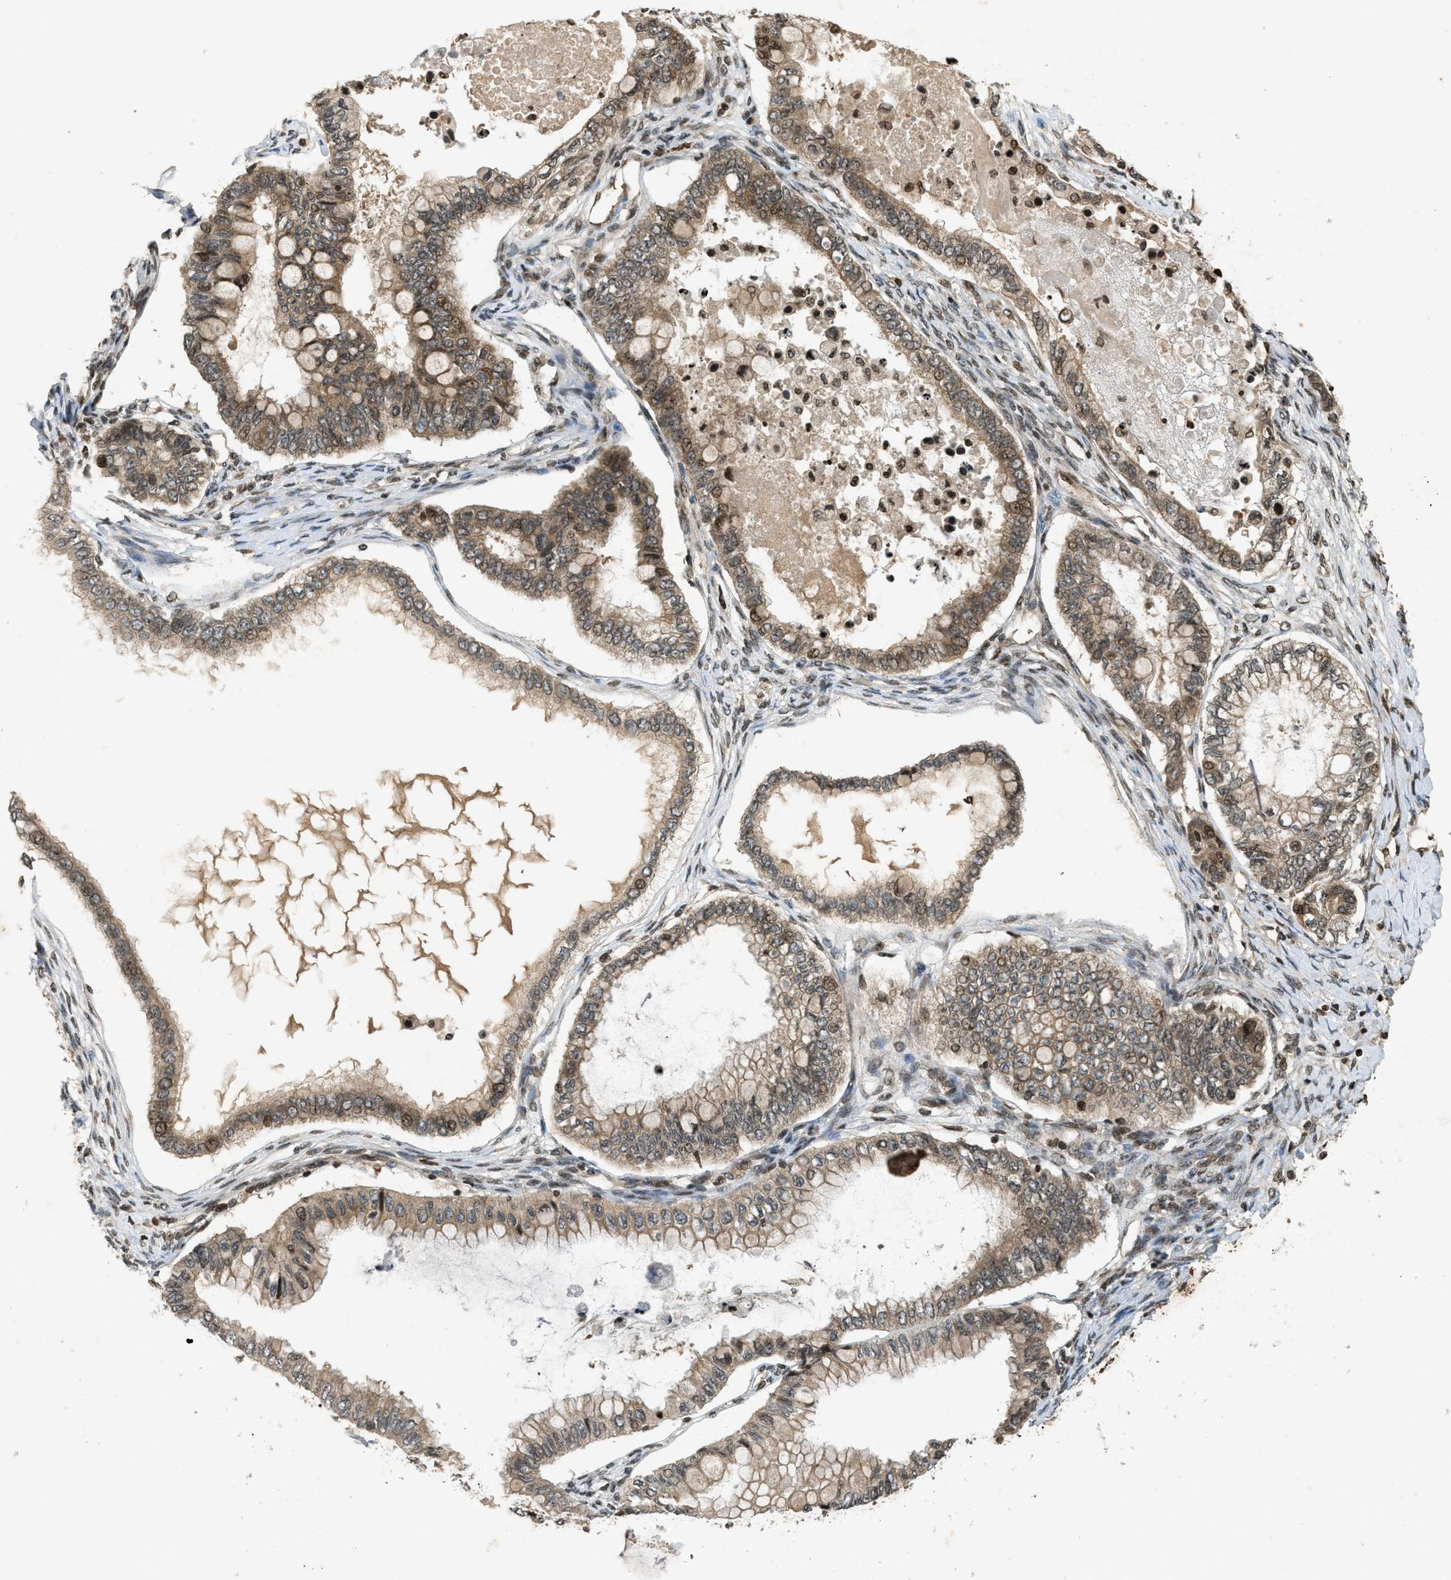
{"staining": {"intensity": "moderate", "quantity": ">75%", "location": "cytoplasmic/membranous,nuclear"}, "tissue": "ovarian cancer", "cell_type": "Tumor cells", "image_type": "cancer", "snomed": [{"axis": "morphology", "description": "Cystadenocarcinoma, mucinous, NOS"}, {"axis": "topography", "description": "Ovary"}], "caption": "Ovarian cancer stained for a protein displays moderate cytoplasmic/membranous and nuclear positivity in tumor cells.", "gene": "SIAH1", "patient": {"sex": "female", "age": 80}}